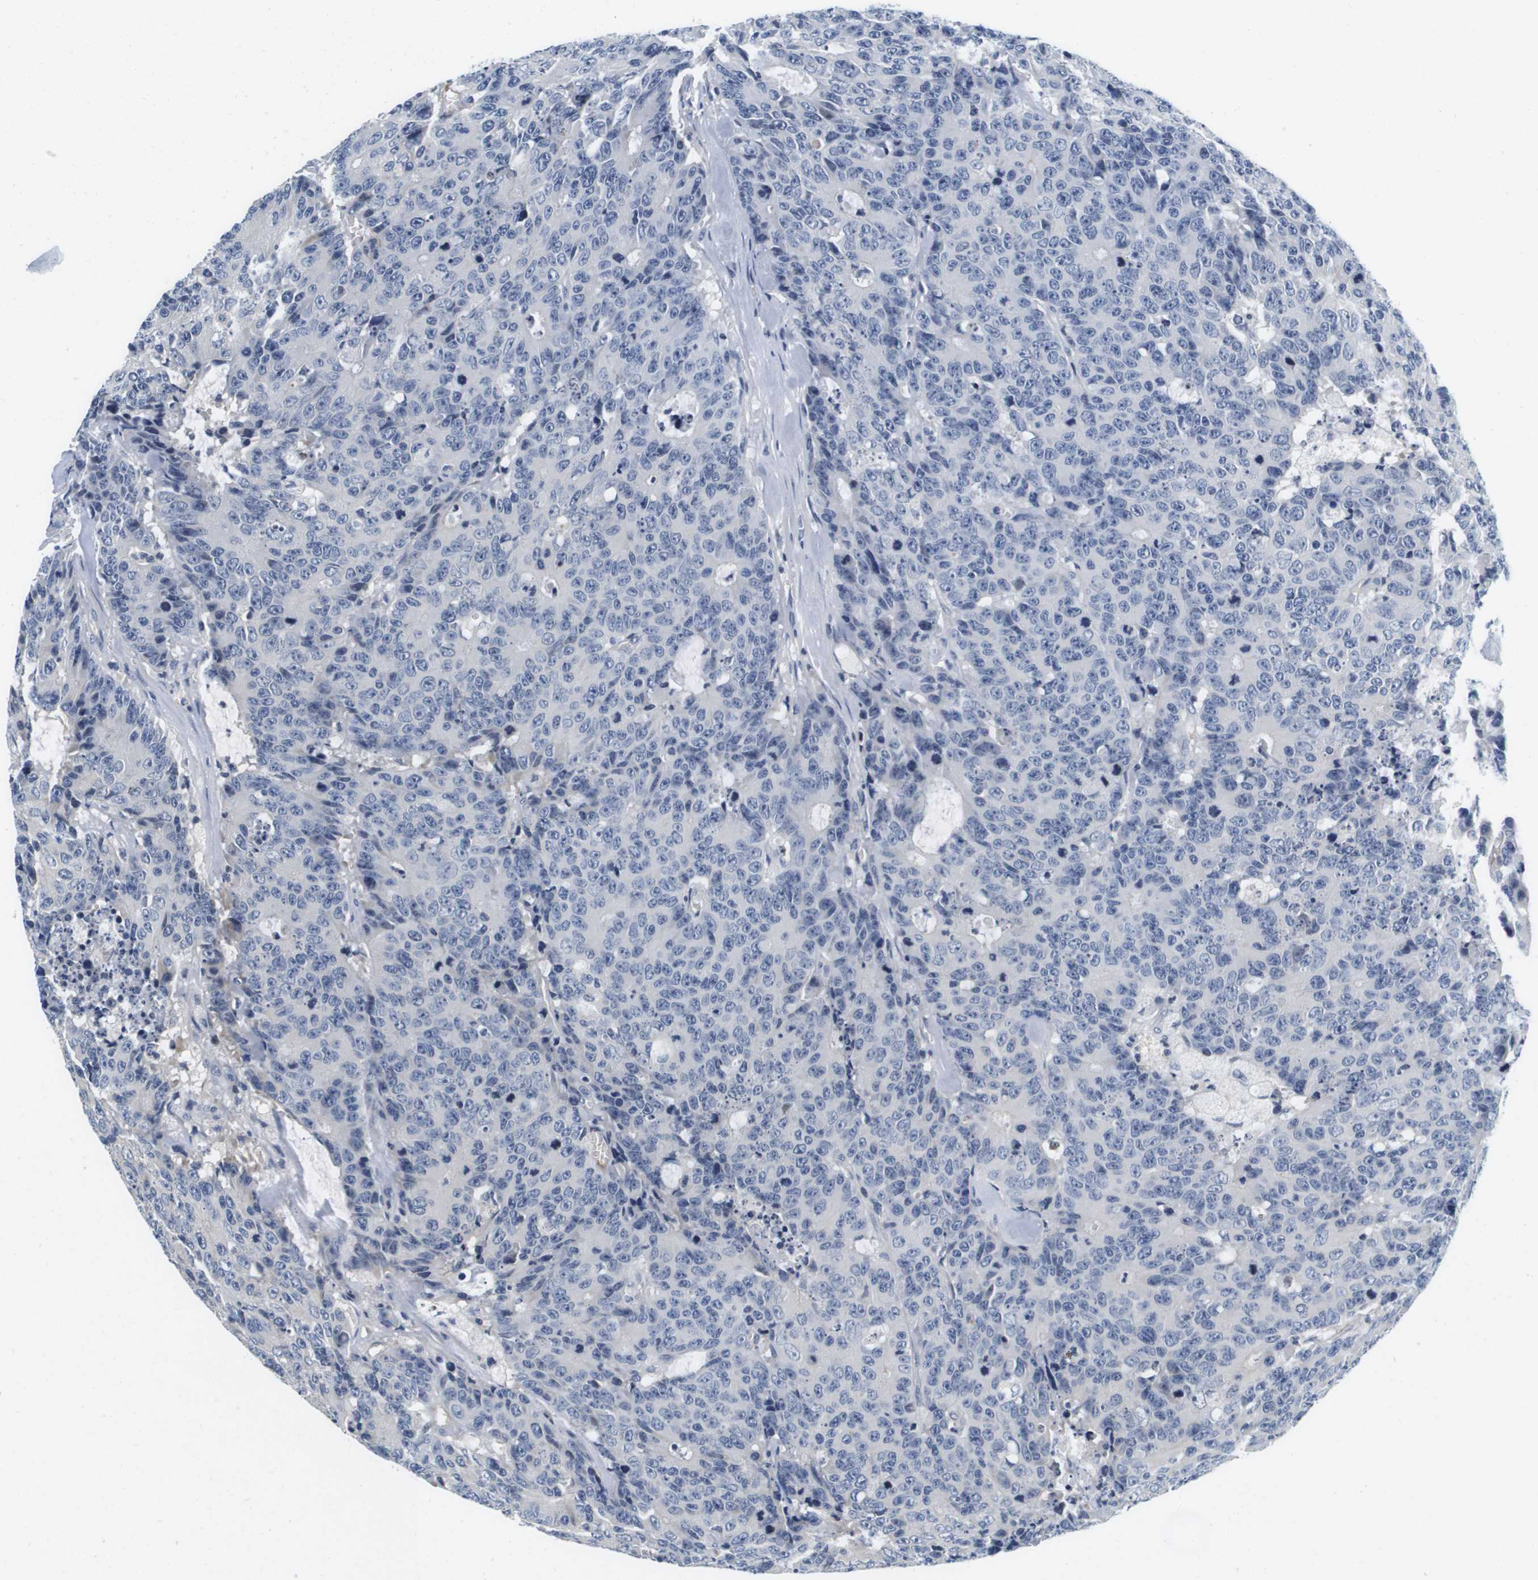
{"staining": {"intensity": "negative", "quantity": "none", "location": "none"}, "tissue": "colorectal cancer", "cell_type": "Tumor cells", "image_type": "cancer", "snomed": [{"axis": "morphology", "description": "Adenocarcinoma, NOS"}, {"axis": "topography", "description": "Colon"}], "caption": "Immunohistochemistry (IHC) of human colorectal cancer demonstrates no staining in tumor cells.", "gene": "KCNJ5", "patient": {"sex": "female", "age": 86}}